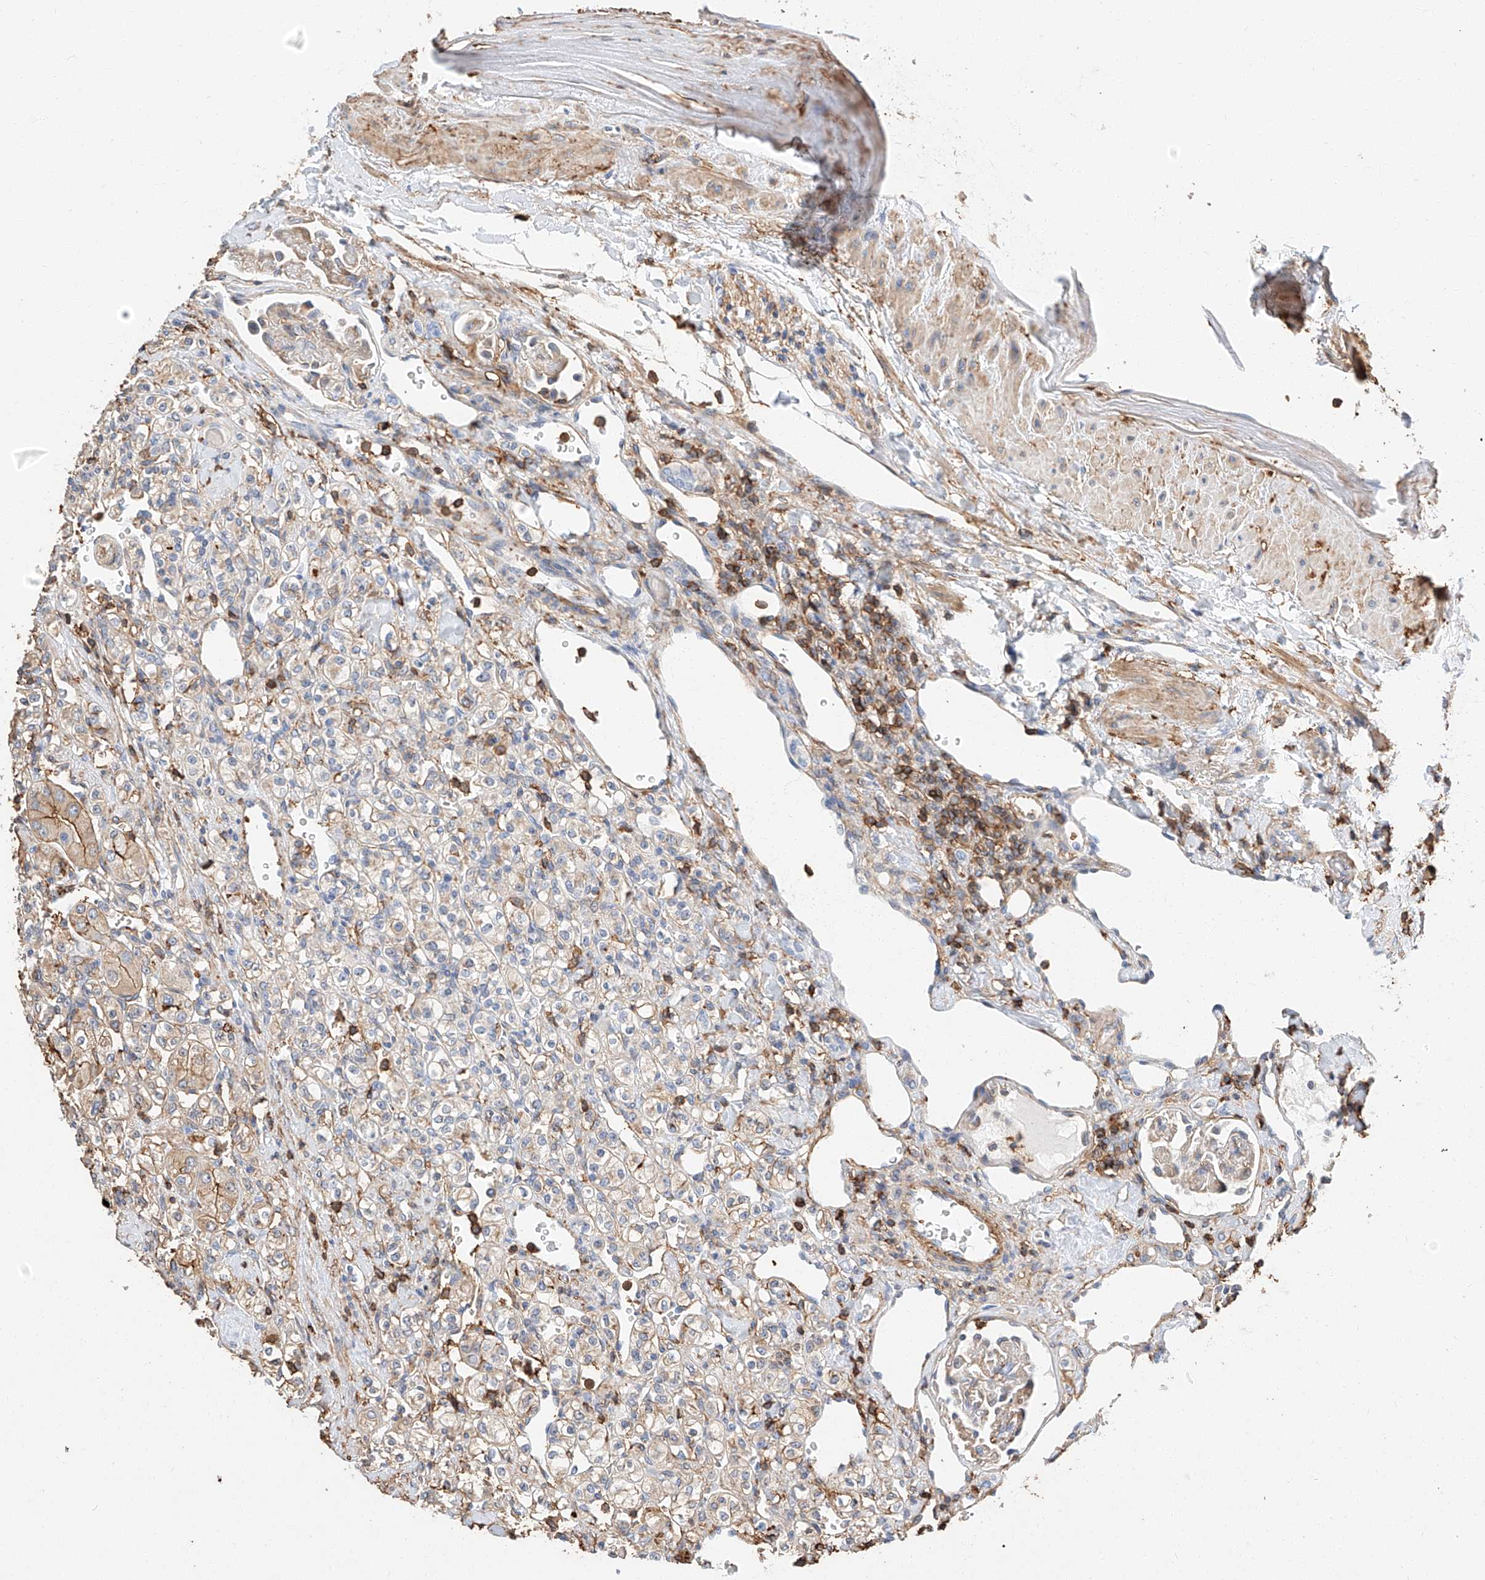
{"staining": {"intensity": "moderate", "quantity": "<25%", "location": "cytoplasmic/membranous"}, "tissue": "renal cancer", "cell_type": "Tumor cells", "image_type": "cancer", "snomed": [{"axis": "morphology", "description": "Adenocarcinoma, NOS"}, {"axis": "topography", "description": "Kidney"}], "caption": "Protein staining demonstrates moderate cytoplasmic/membranous expression in about <25% of tumor cells in renal cancer (adenocarcinoma). Immunohistochemistry stains the protein of interest in brown and the nuclei are stained blue.", "gene": "WFS1", "patient": {"sex": "male", "age": 77}}